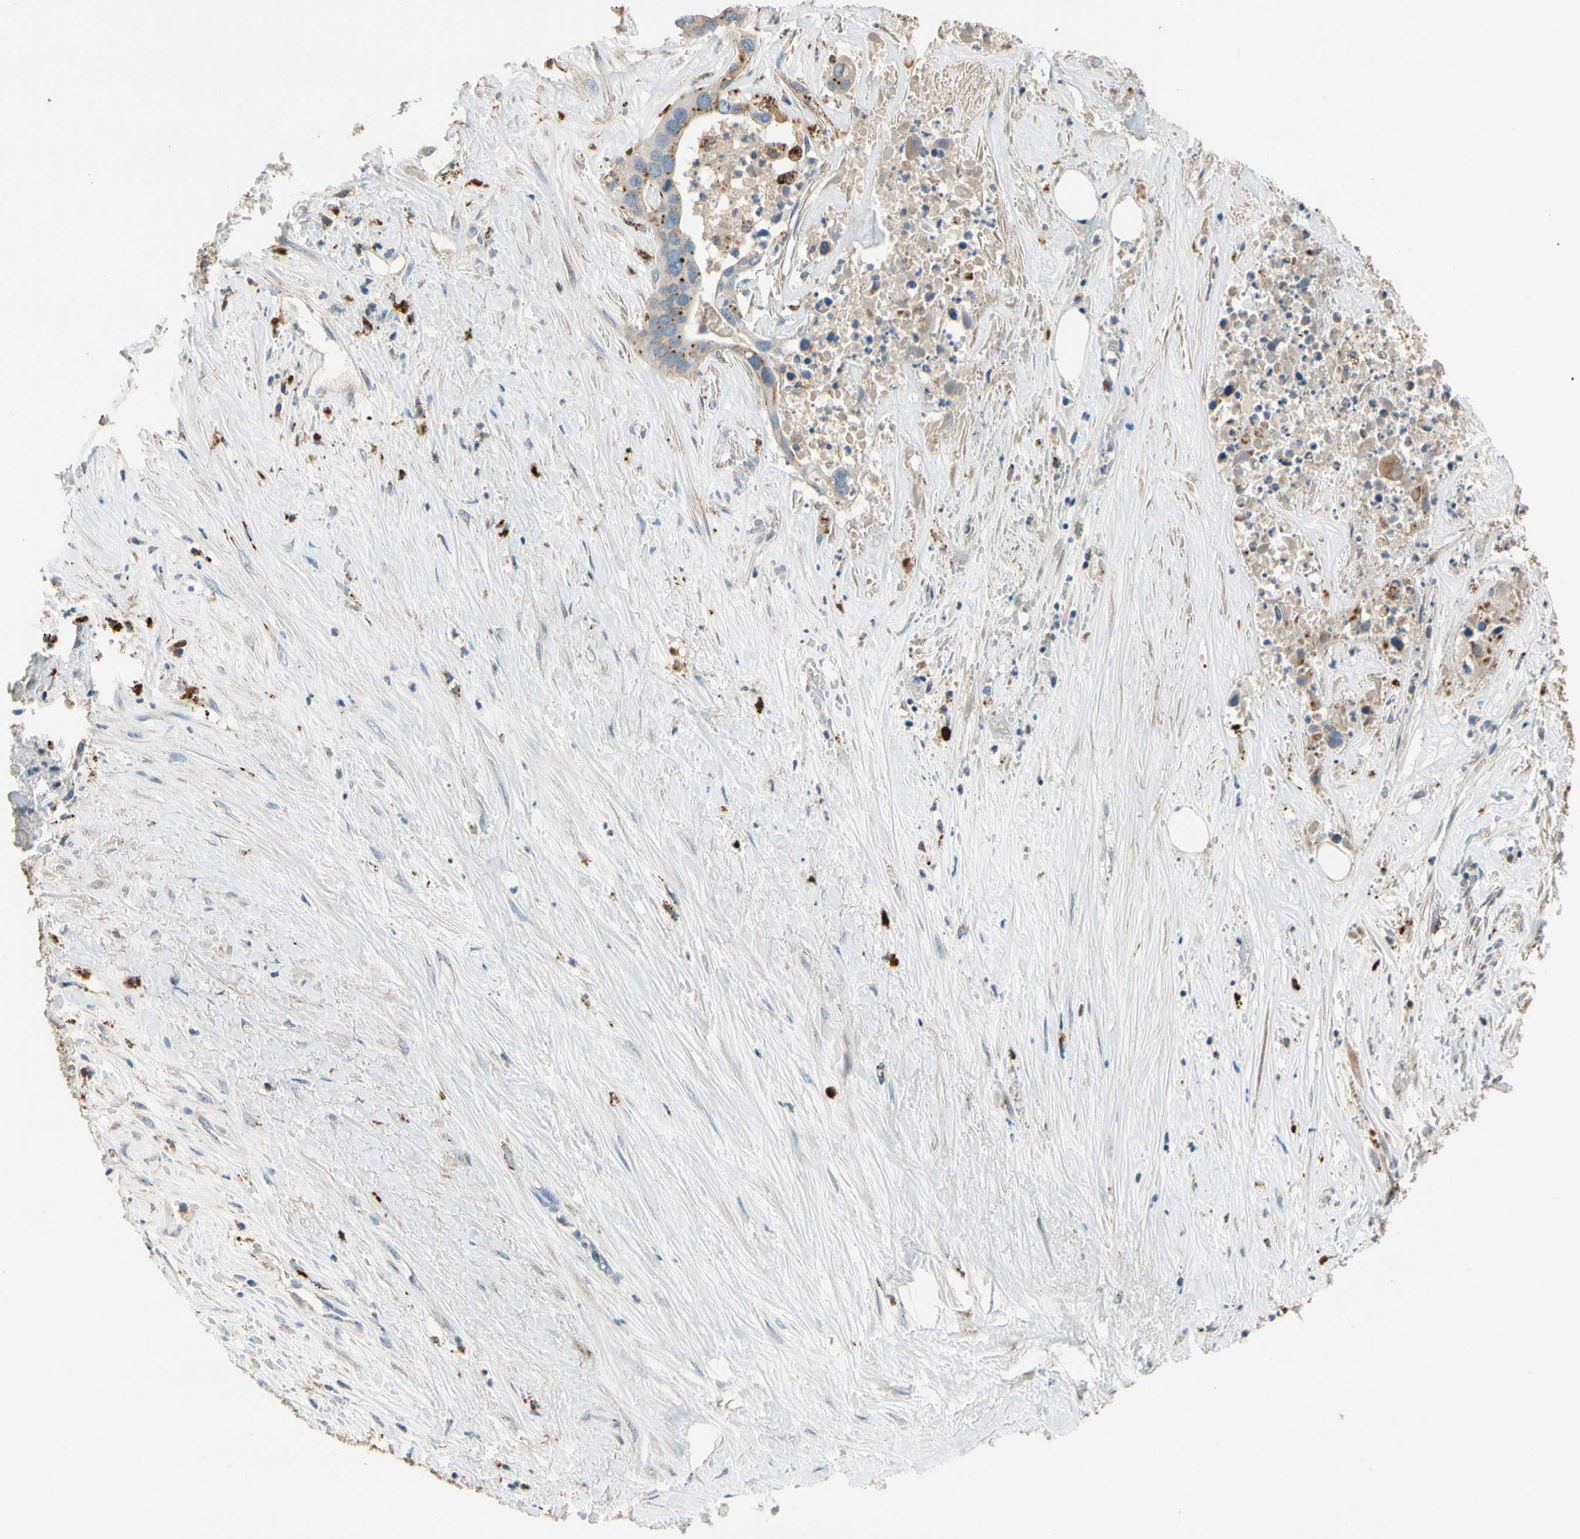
{"staining": {"intensity": "moderate", "quantity": "<25%", "location": "cytoplasmic/membranous"}, "tissue": "liver cancer", "cell_type": "Tumor cells", "image_type": "cancer", "snomed": [{"axis": "morphology", "description": "Cholangiocarcinoma"}, {"axis": "topography", "description": "Liver"}], "caption": "This micrograph exhibits IHC staining of liver cancer, with low moderate cytoplasmic/membranous positivity in approximately <25% of tumor cells.", "gene": "GM2A", "patient": {"sex": "female", "age": 65}}